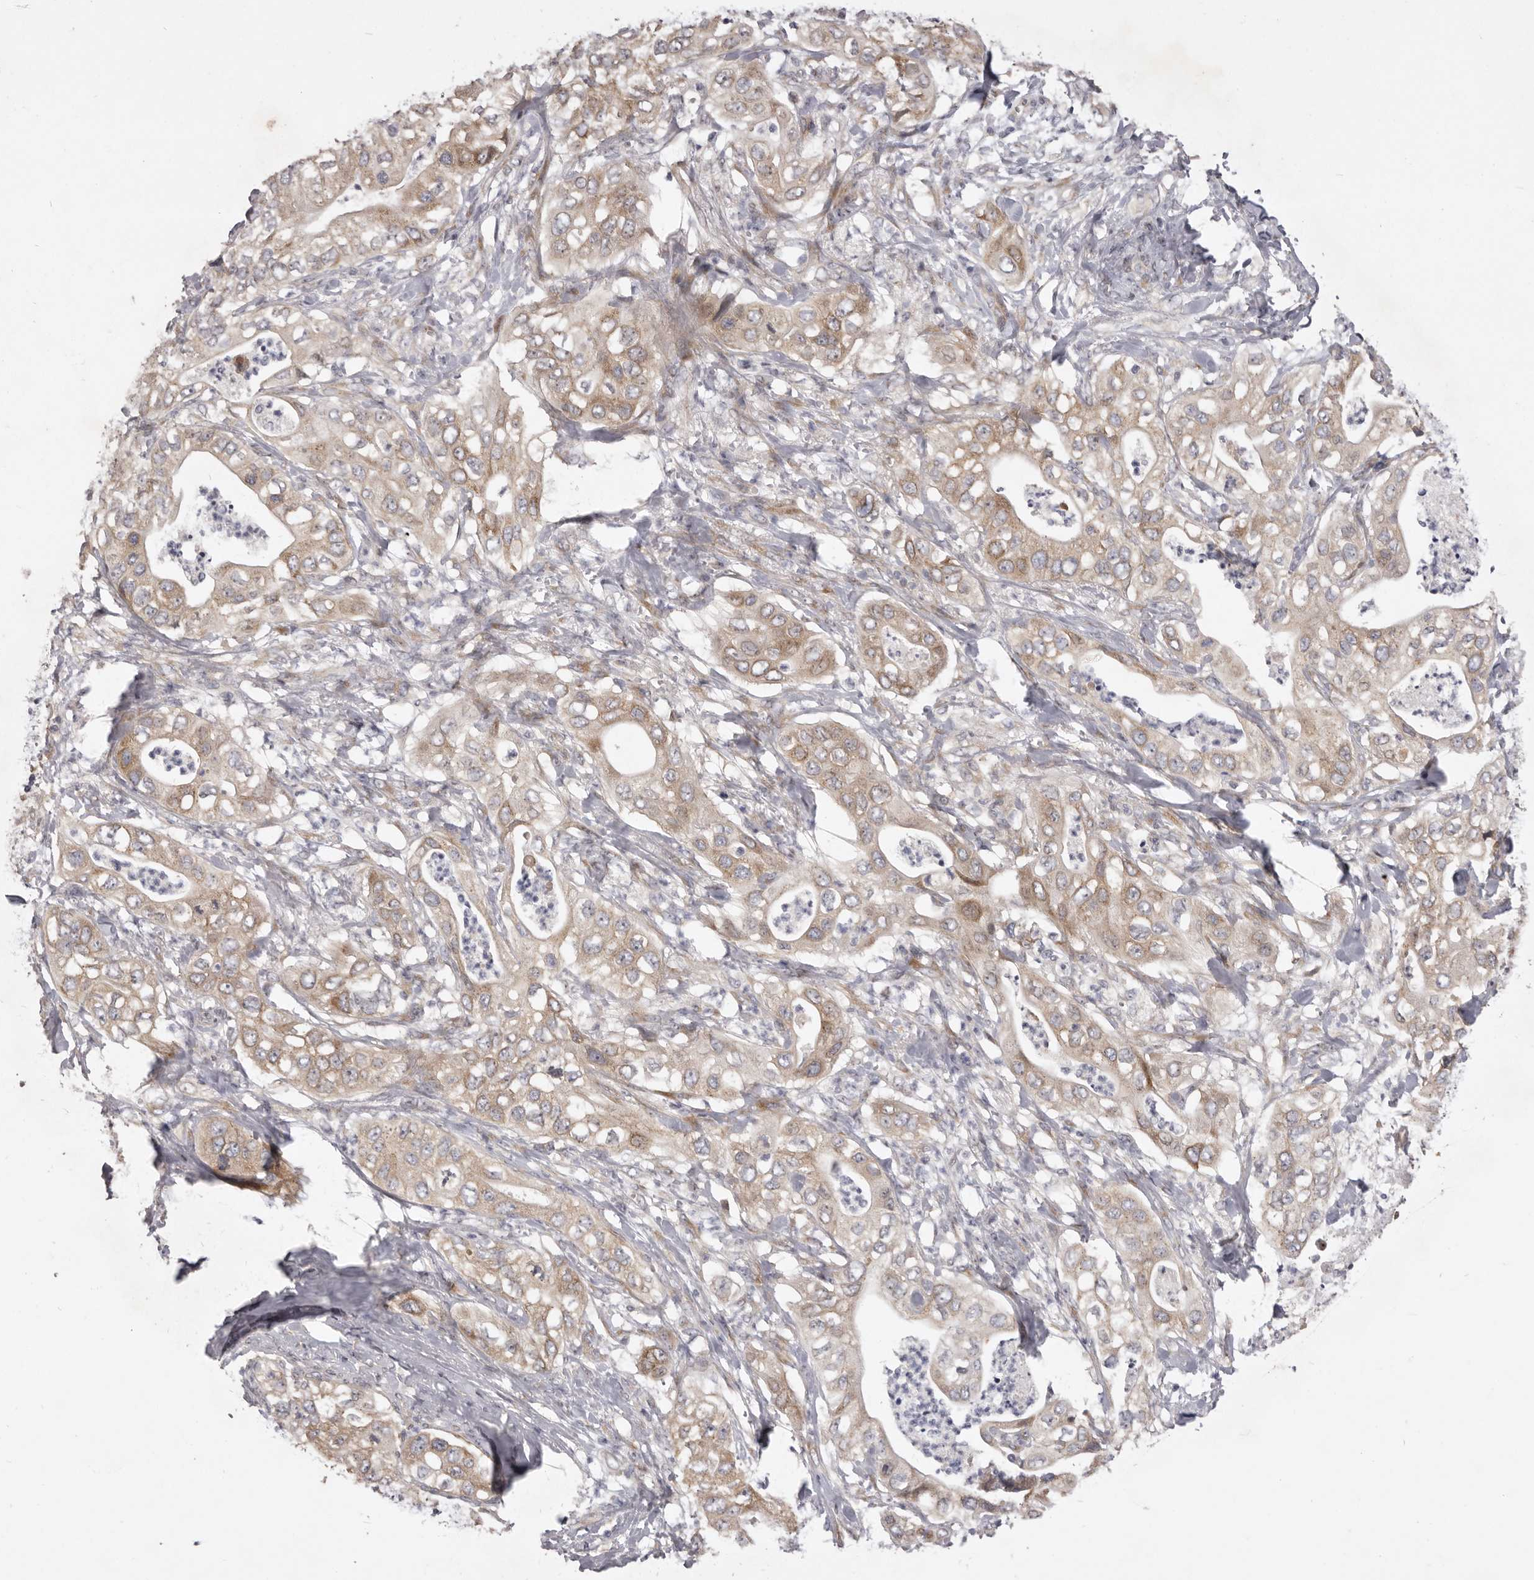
{"staining": {"intensity": "moderate", "quantity": ">75%", "location": "cytoplasmic/membranous"}, "tissue": "pancreatic cancer", "cell_type": "Tumor cells", "image_type": "cancer", "snomed": [{"axis": "morphology", "description": "Adenocarcinoma, NOS"}, {"axis": "topography", "description": "Pancreas"}], "caption": "Protein expression analysis of human pancreatic cancer (adenocarcinoma) reveals moderate cytoplasmic/membranous expression in about >75% of tumor cells.", "gene": "TBC1D8B", "patient": {"sex": "female", "age": 78}}